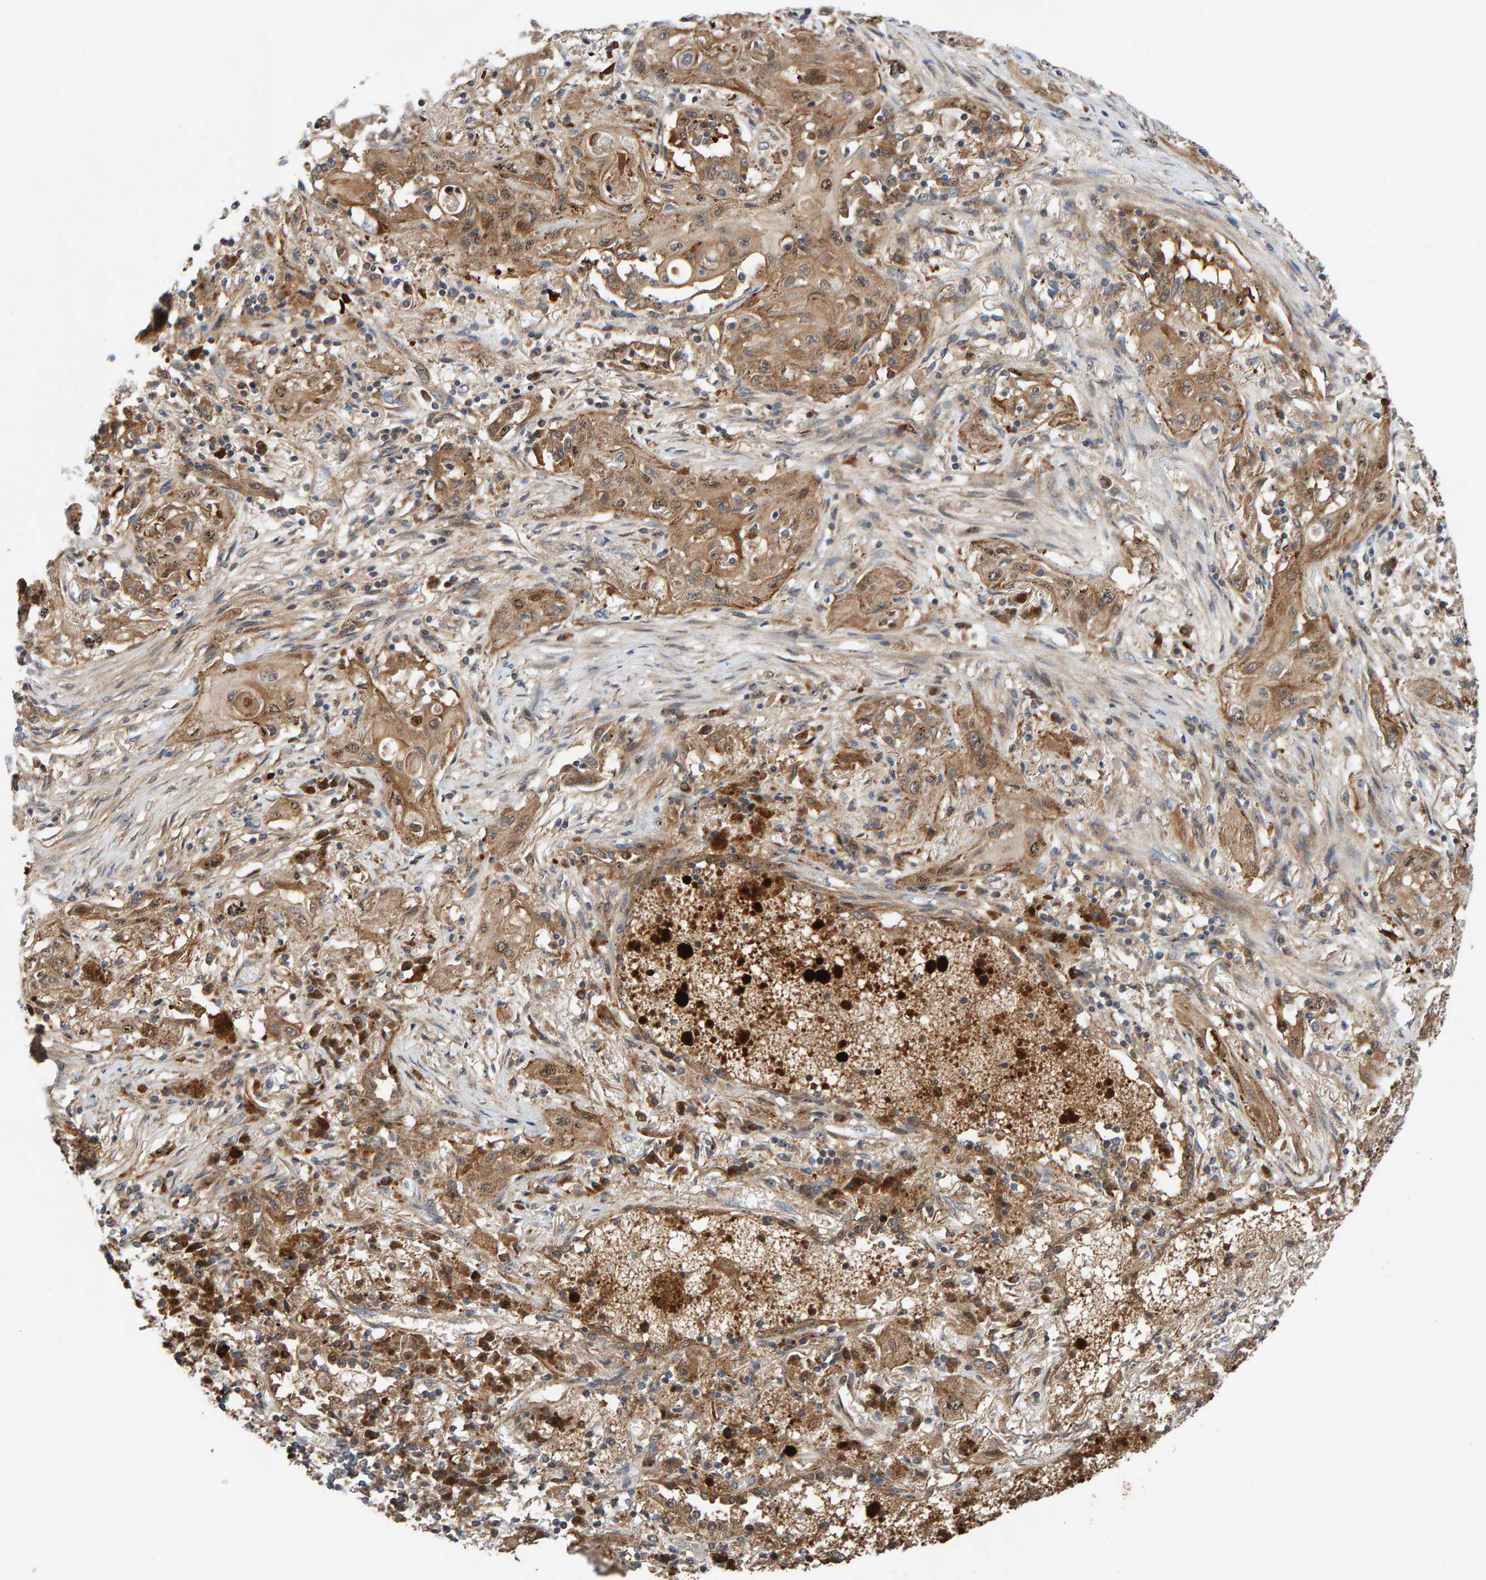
{"staining": {"intensity": "moderate", "quantity": ">75%", "location": "cytoplasmic/membranous"}, "tissue": "lung cancer", "cell_type": "Tumor cells", "image_type": "cancer", "snomed": [{"axis": "morphology", "description": "Squamous cell carcinoma, NOS"}, {"axis": "topography", "description": "Lung"}], "caption": "This photomicrograph displays lung cancer stained with immunohistochemistry to label a protein in brown. The cytoplasmic/membranous of tumor cells show moderate positivity for the protein. Nuclei are counter-stained blue.", "gene": "KIAA0753", "patient": {"sex": "female", "age": 47}}